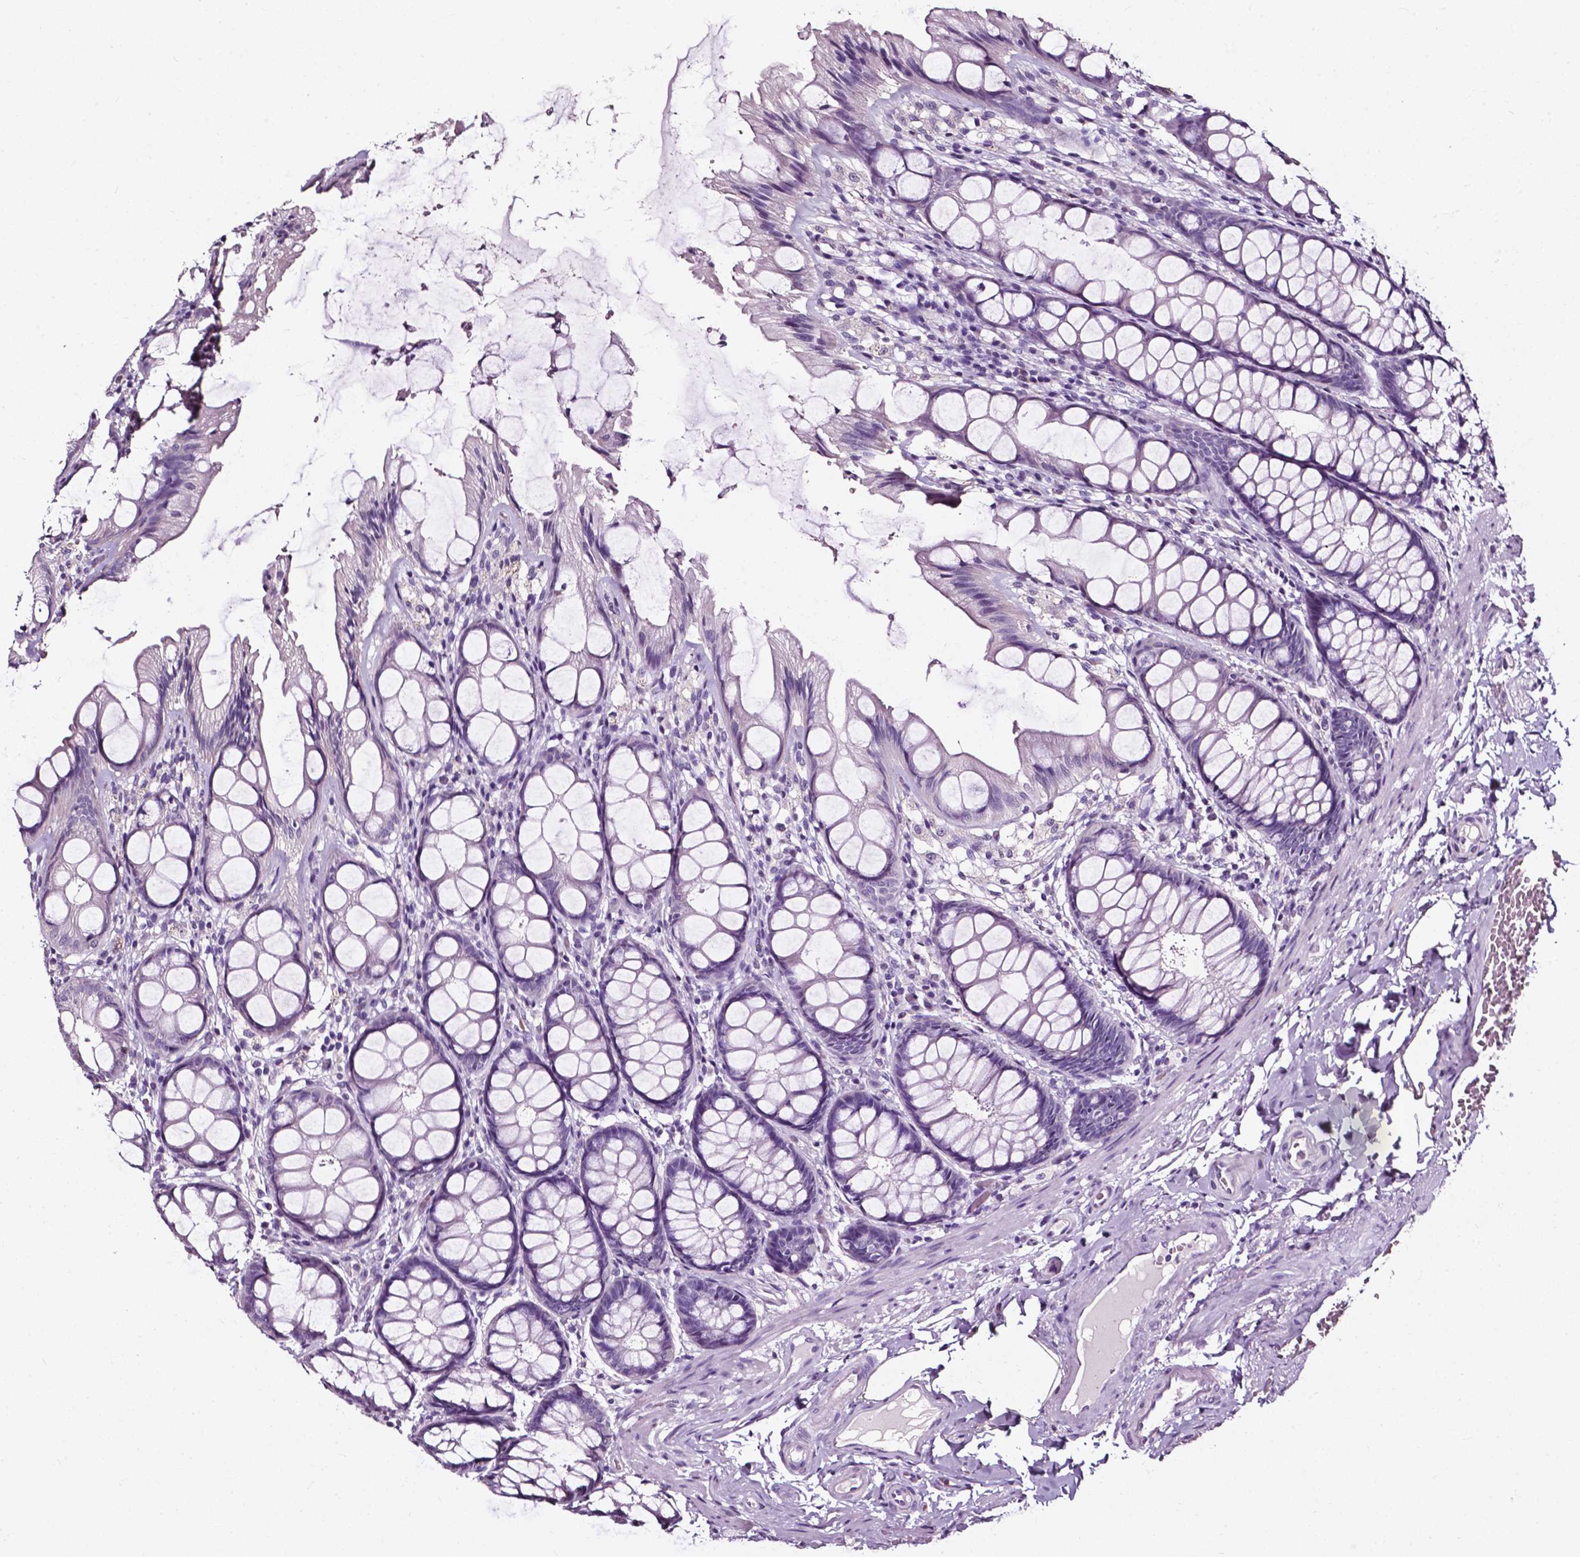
{"staining": {"intensity": "negative", "quantity": "none", "location": "none"}, "tissue": "colon", "cell_type": "Endothelial cells", "image_type": "normal", "snomed": [{"axis": "morphology", "description": "Normal tissue, NOS"}, {"axis": "topography", "description": "Colon"}], "caption": "Endothelial cells show no significant staining in normal colon. (Immunohistochemistry (ihc), brightfield microscopy, high magnification).", "gene": "DEFA5", "patient": {"sex": "male", "age": 47}}